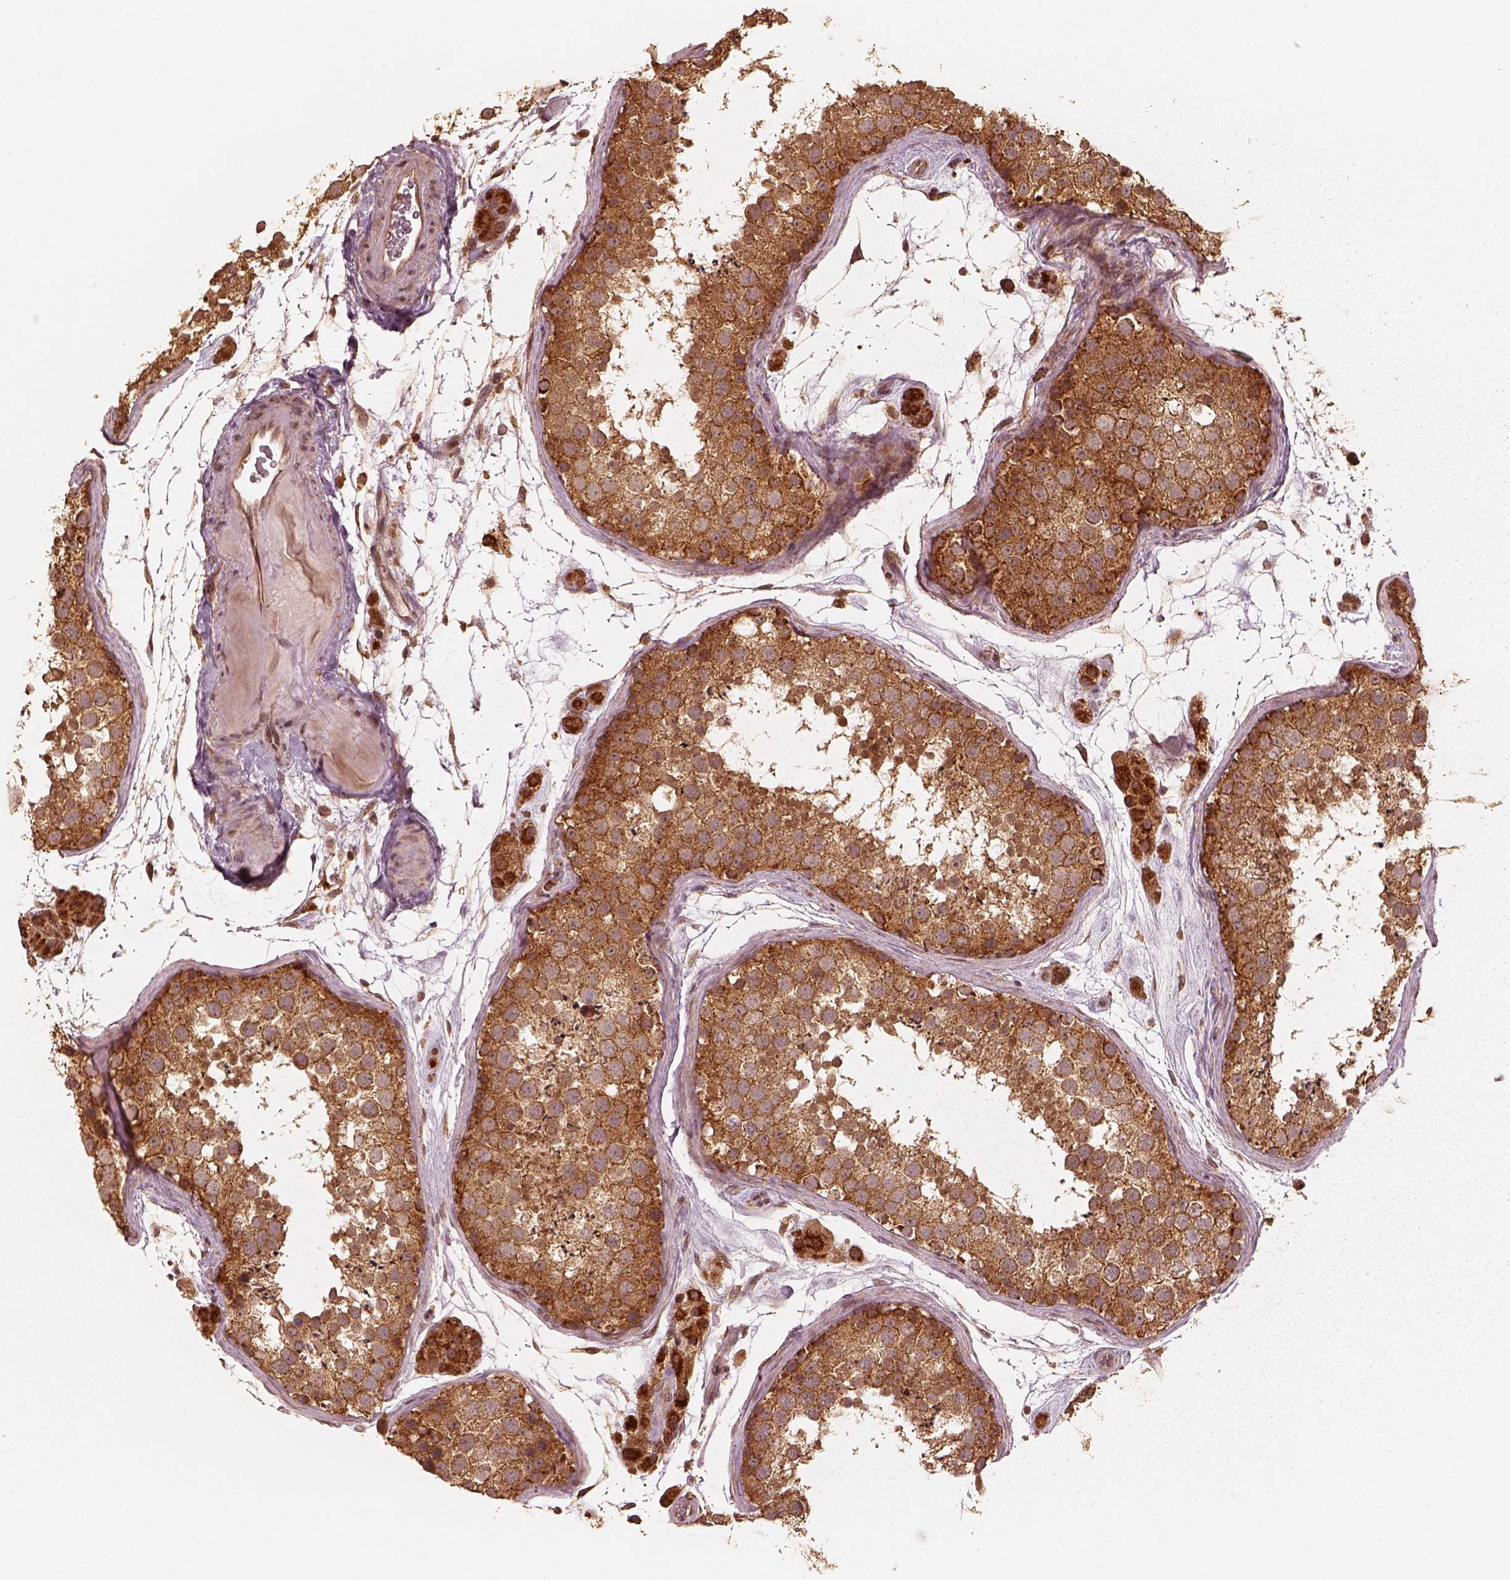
{"staining": {"intensity": "strong", "quantity": ">75%", "location": "cytoplasmic/membranous"}, "tissue": "testis", "cell_type": "Cells in seminiferous ducts", "image_type": "normal", "snomed": [{"axis": "morphology", "description": "Normal tissue, NOS"}, {"axis": "topography", "description": "Testis"}], "caption": "Cells in seminiferous ducts reveal strong cytoplasmic/membranous positivity in about >75% of cells in benign testis. (DAB (3,3'-diaminobenzidine) = brown stain, brightfield microscopy at high magnification).", "gene": "DNAJC25", "patient": {"sex": "male", "age": 41}}